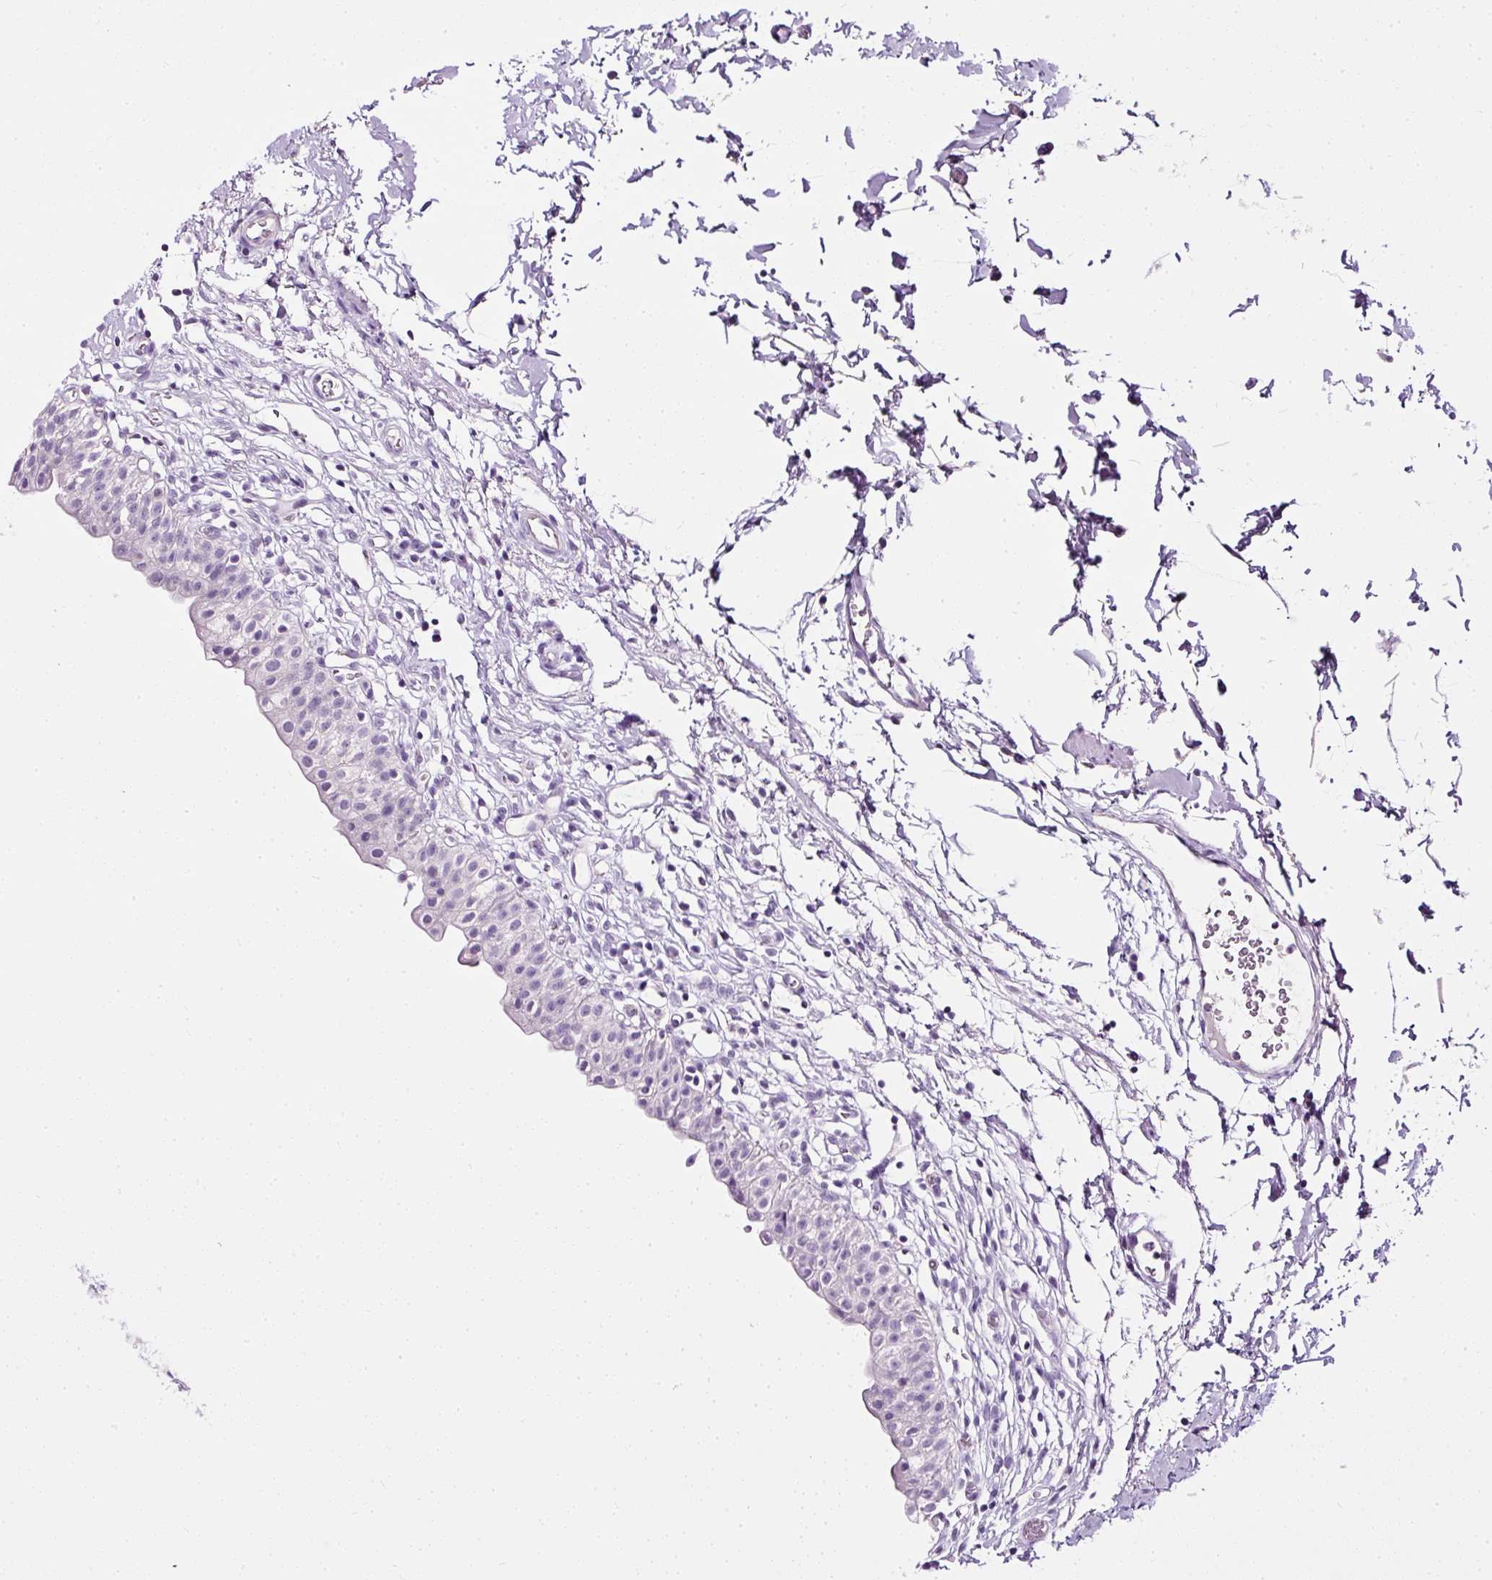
{"staining": {"intensity": "negative", "quantity": "none", "location": "none"}, "tissue": "urinary bladder", "cell_type": "Urothelial cells", "image_type": "normal", "snomed": [{"axis": "morphology", "description": "Normal tissue, NOS"}, {"axis": "topography", "description": "Urinary bladder"}, {"axis": "topography", "description": "Peripheral nerve tissue"}], "caption": "IHC of benign human urinary bladder exhibits no expression in urothelial cells.", "gene": "ATP2A1", "patient": {"sex": "male", "age": 55}}